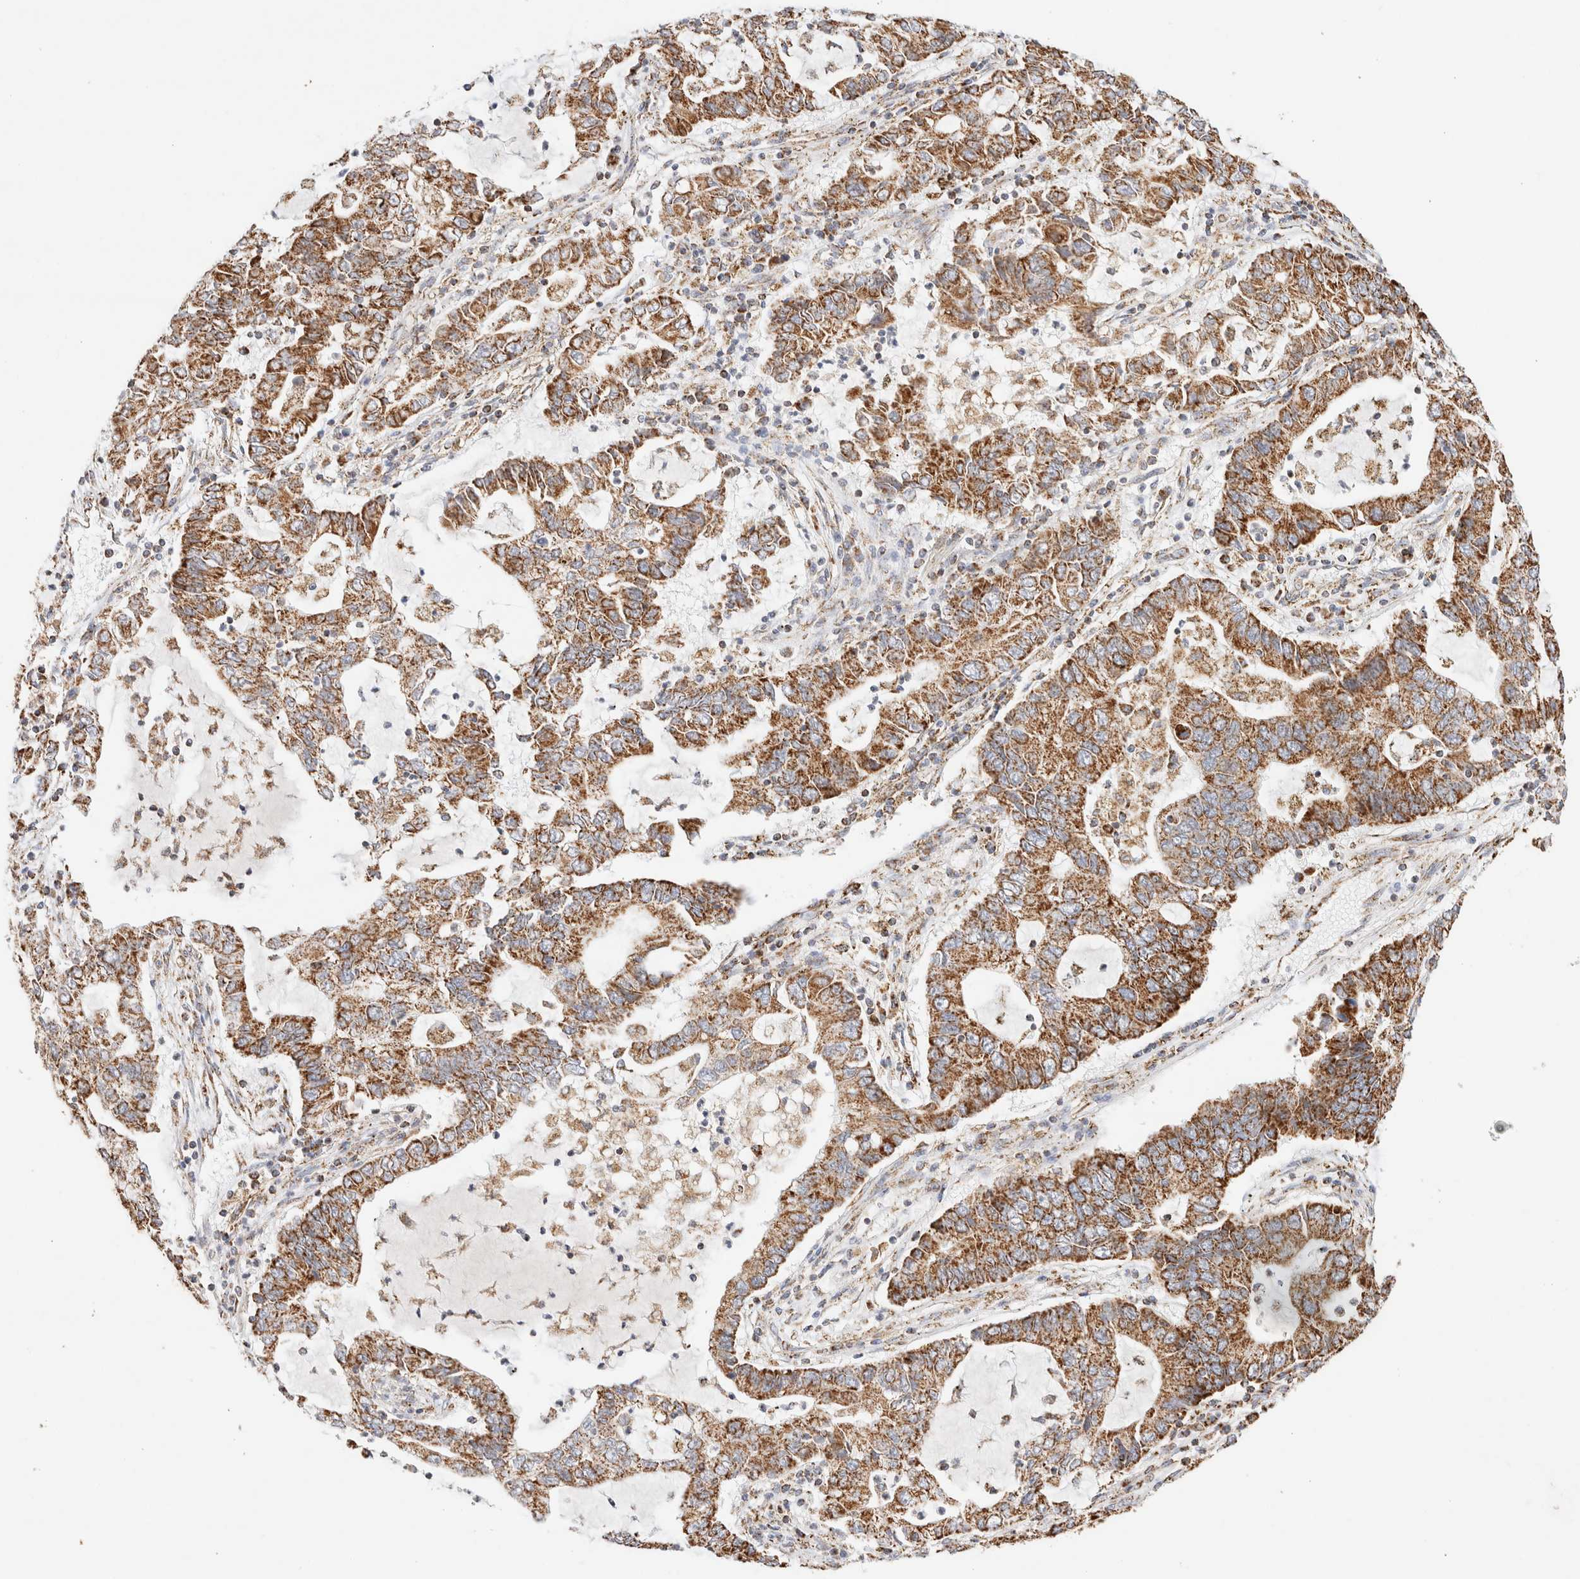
{"staining": {"intensity": "strong", "quantity": ">75%", "location": "cytoplasmic/membranous"}, "tissue": "lung cancer", "cell_type": "Tumor cells", "image_type": "cancer", "snomed": [{"axis": "morphology", "description": "Adenocarcinoma, NOS"}, {"axis": "topography", "description": "Lung"}], "caption": "Brown immunohistochemical staining in human lung adenocarcinoma shows strong cytoplasmic/membranous staining in about >75% of tumor cells.", "gene": "PHB2", "patient": {"sex": "female", "age": 51}}